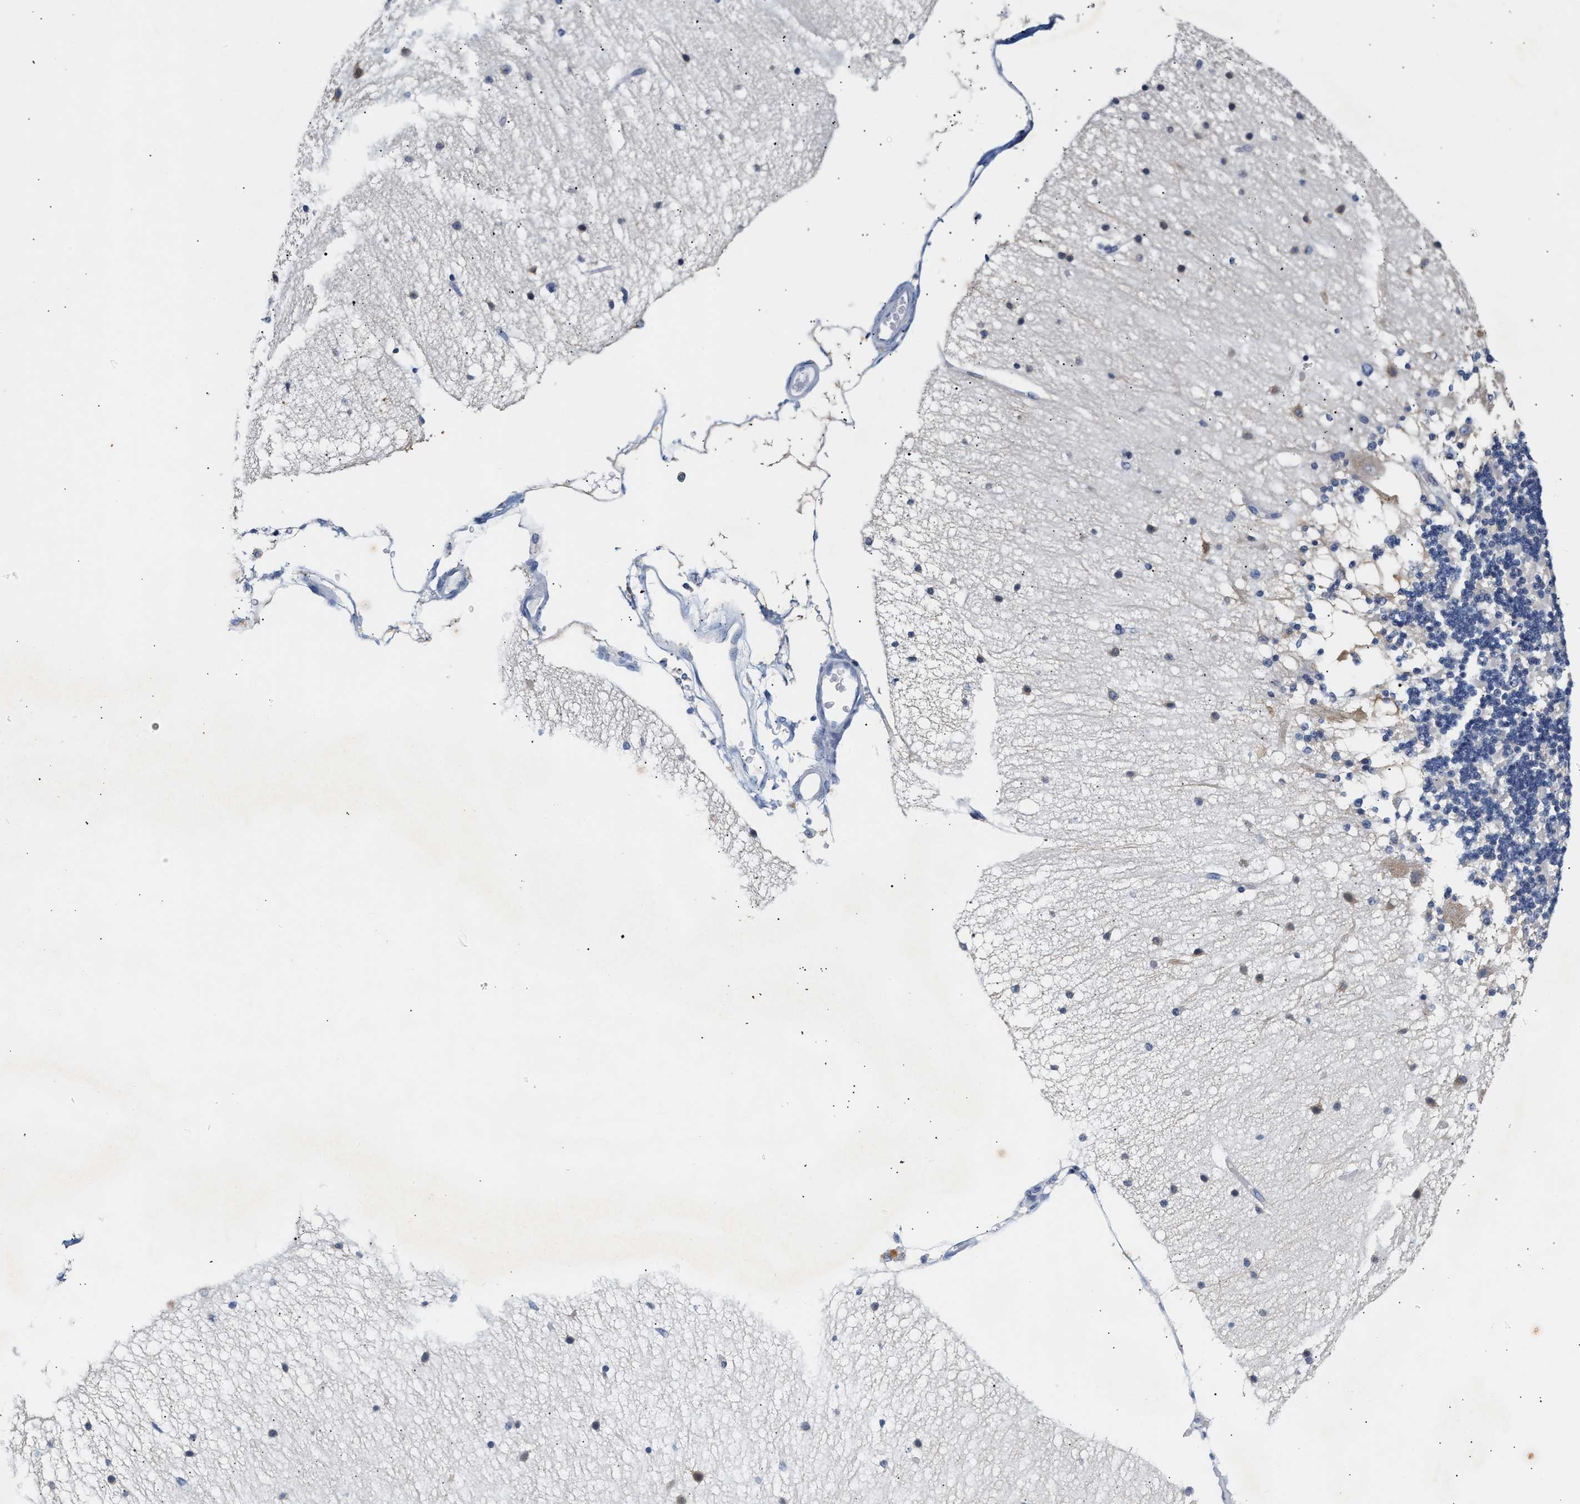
{"staining": {"intensity": "negative", "quantity": "none", "location": "none"}, "tissue": "cerebellum", "cell_type": "Cells in granular layer", "image_type": "normal", "snomed": [{"axis": "morphology", "description": "Normal tissue, NOS"}, {"axis": "topography", "description": "Cerebellum"}], "caption": "Immunohistochemistry (IHC) photomicrograph of unremarkable cerebellum: cerebellum stained with DAB (3,3'-diaminobenzidine) displays no significant protein expression in cells in granular layer.", "gene": "TRIM50", "patient": {"sex": "female", "age": 54}}